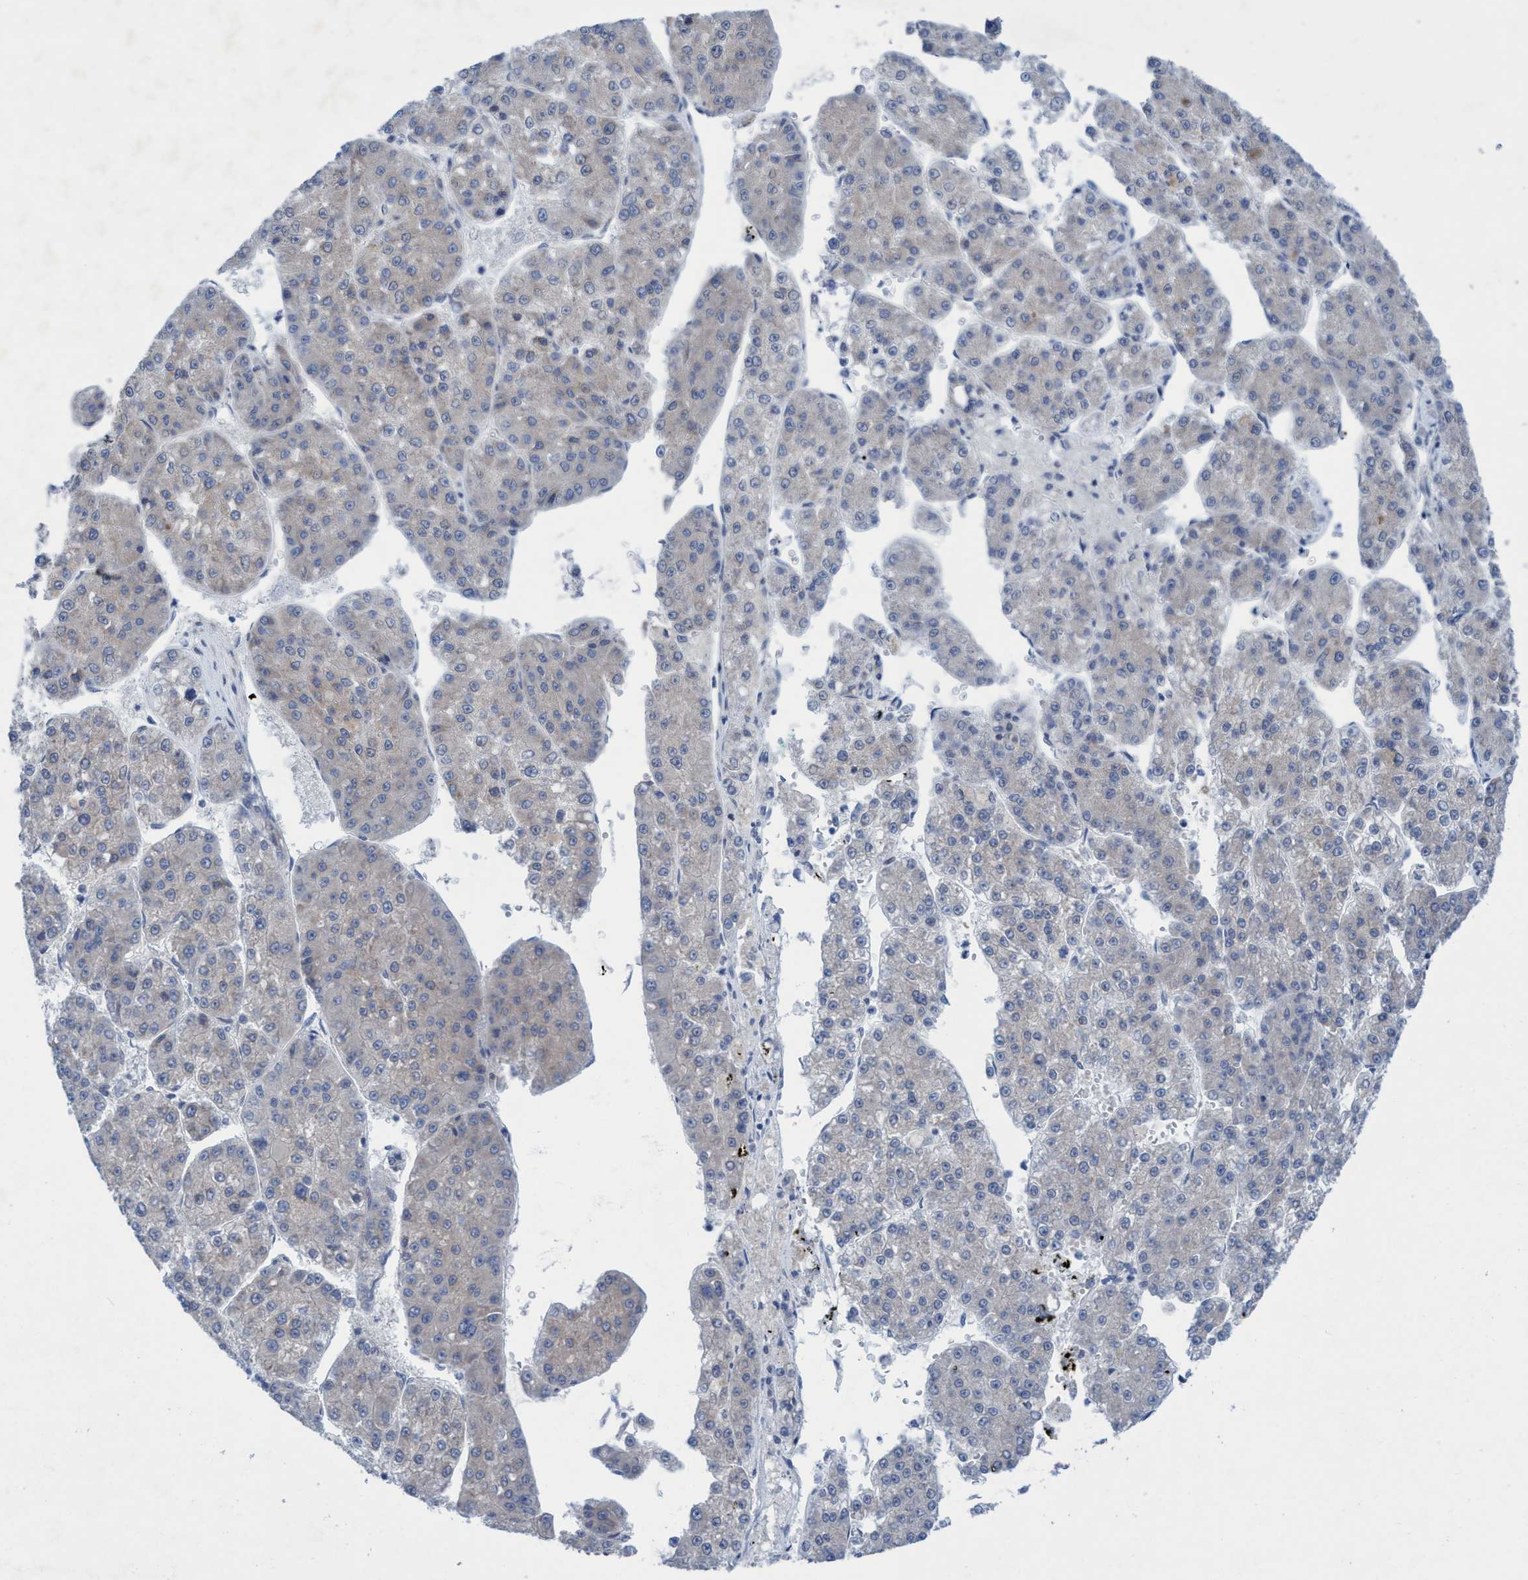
{"staining": {"intensity": "weak", "quantity": "<25%", "location": "cytoplasmic/membranous"}, "tissue": "liver cancer", "cell_type": "Tumor cells", "image_type": "cancer", "snomed": [{"axis": "morphology", "description": "Carcinoma, Hepatocellular, NOS"}, {"axis": "topography", "description": "Liver"}], "caption": "A high-resolution micrograph shows immunohistochemistry (IHC) staining of liver cancer, which shows no significant positivity in tumor cells. (Stains: DAB (3,3'-diaminobenzidine) IHC with hematoxylin counter stain, Microscopy: brightfield microscopy at high magnification).", "gene": "RSAD1", "patient": {"sex": "female", "age": 73}}